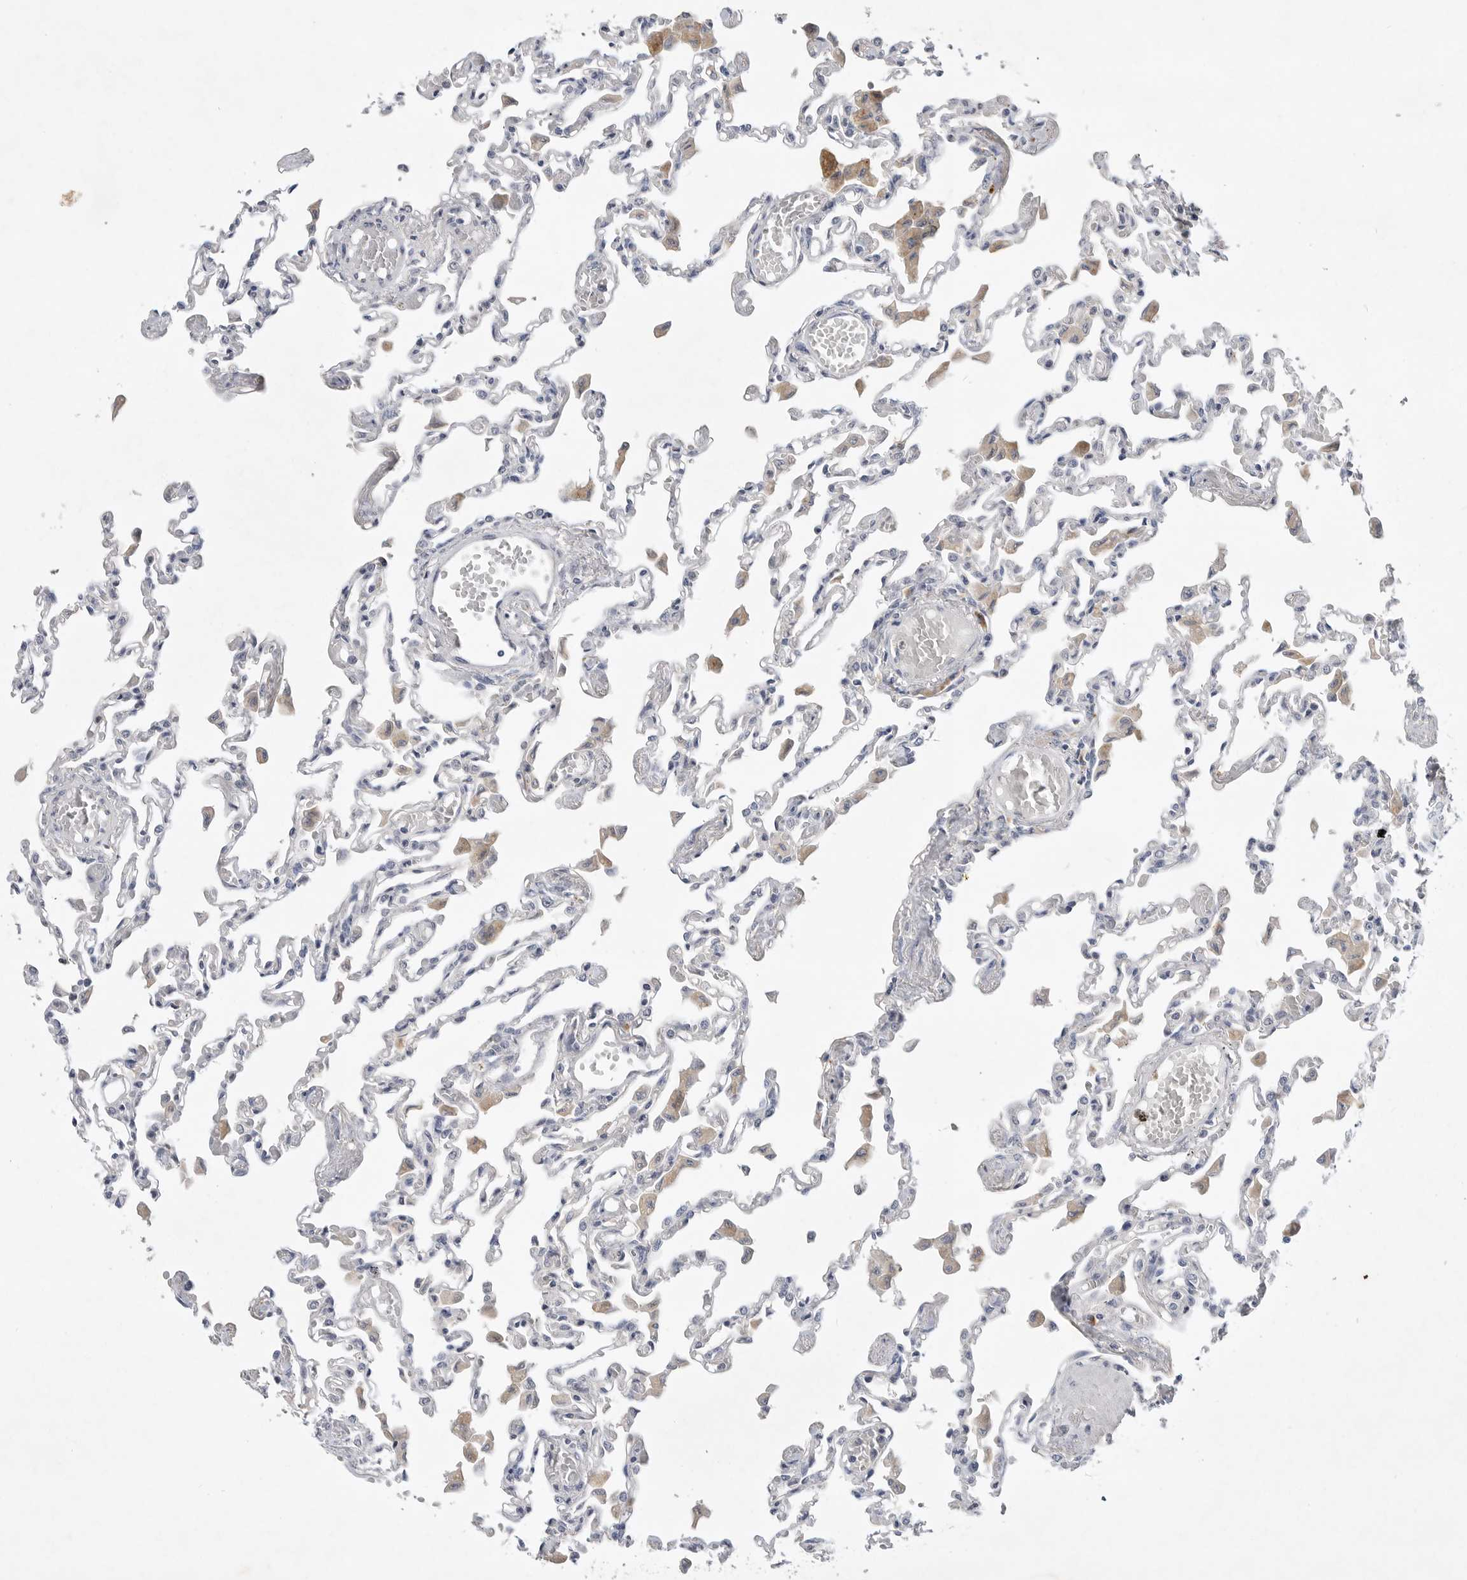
{"staining": {"intensity": "negative", "quantity": "none", "location": "none"}, "tissue": "lung", "cell_type": "Alveolar cells", "image_type": "normal", "snomed": [{"axis": "morphology", "description": "Normal tissue, NOS"}, {"axis": "topography", "description": "Bronchus"}, {"axis": "topography", "description": "Lung"}], "caption": "A high-resolution micrograph shows immunohistochemistry (IHC) staining of benign lung, which demonstrates no significant positivity in alveolar cells. Nuclei are stained in blue.", "gene": "ITGAD", "patient": {"sex": "female", "age": 49}}